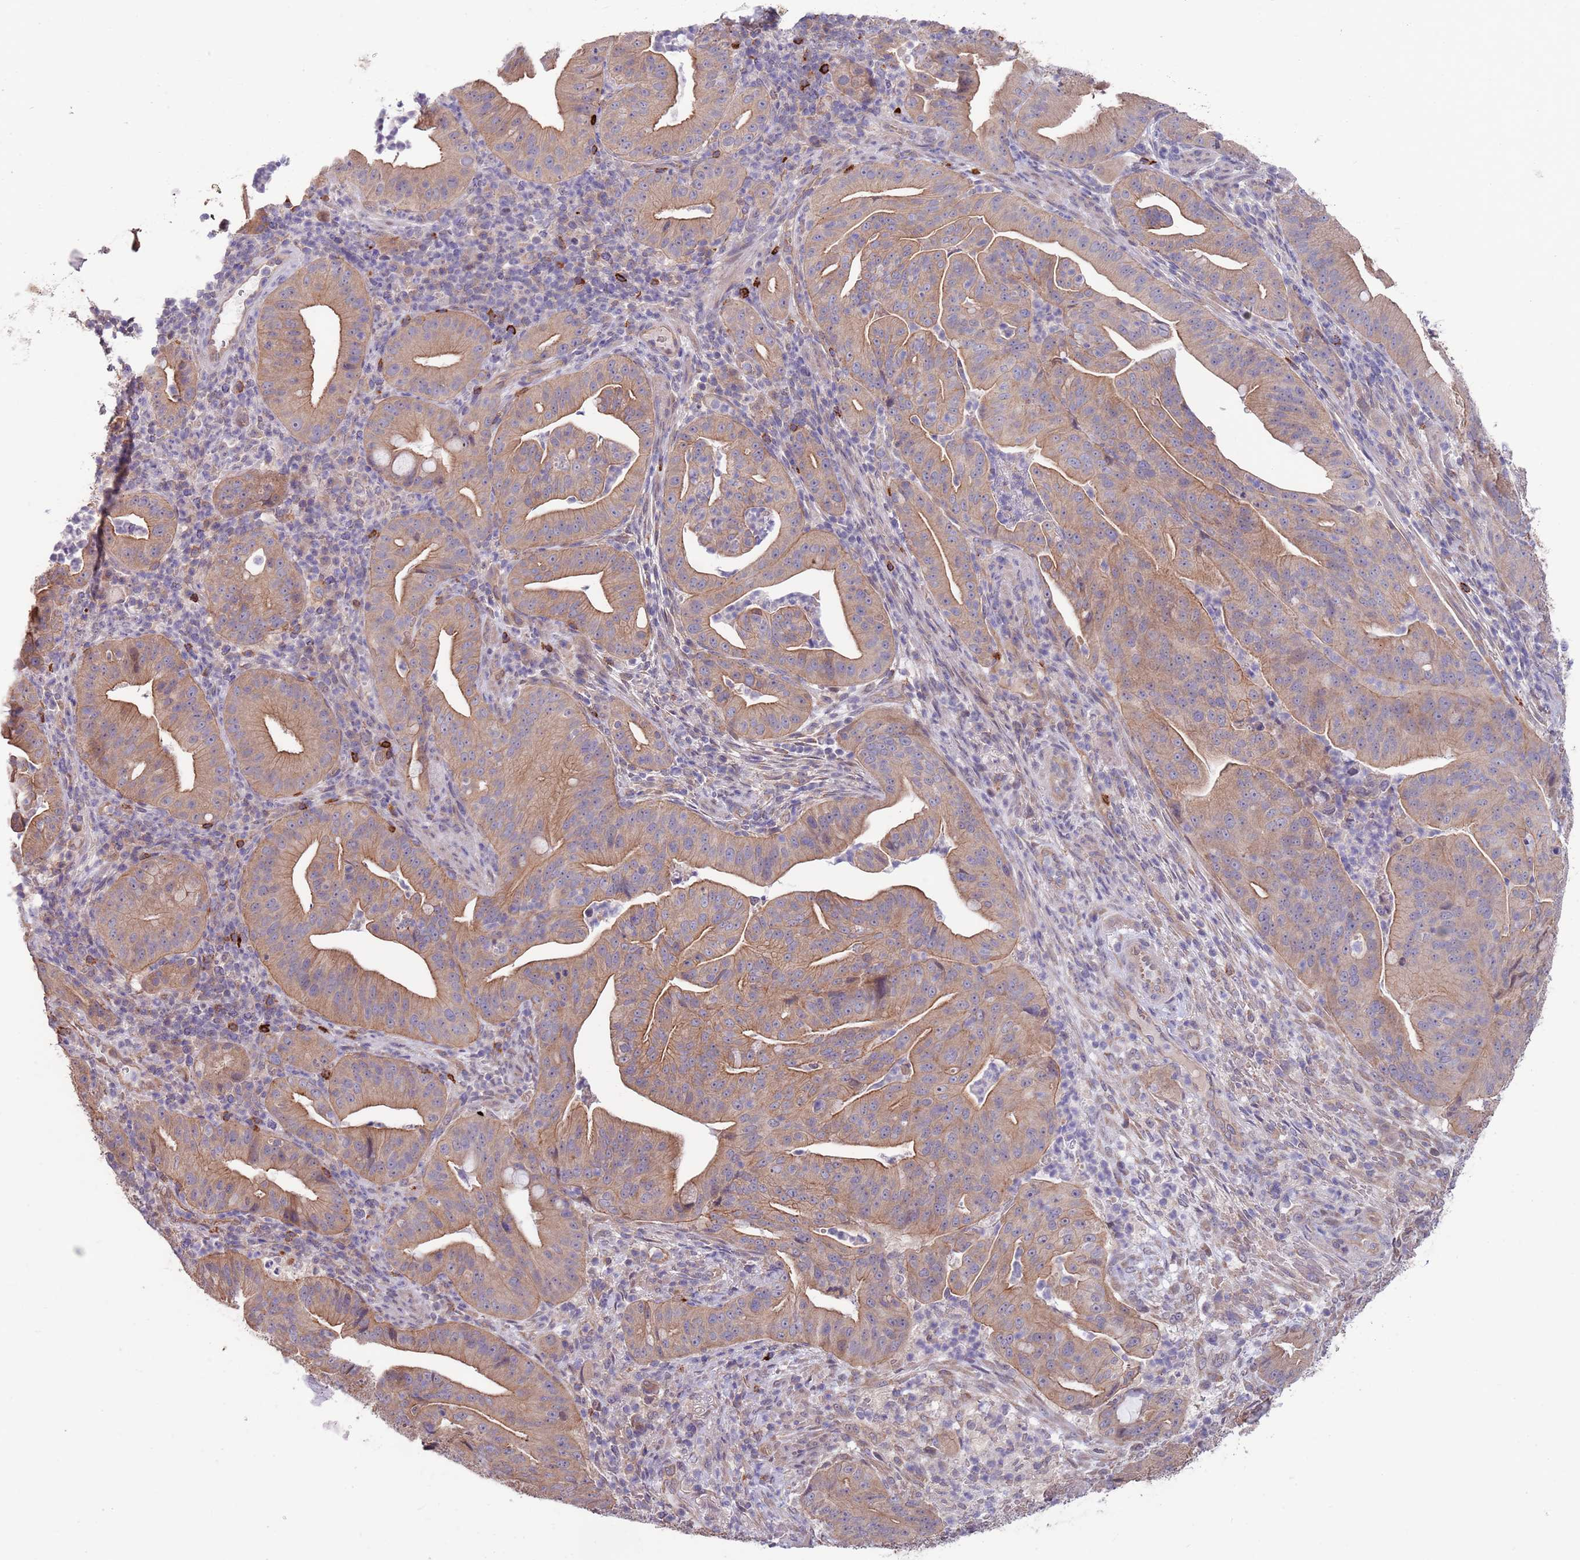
{"staining": {"intensity": "moderate", "quantity": ">75%", "location": "cytoplasmic/membranous"}, "tissue": "pancreatic cancer", "cell_type": "Tumor cells", "image_type": "cancer", "snomed": [{"axis": "morphology", "description": "Adenocarcinoma, NOS"}, {"axis": "topography", "description": "Pancreas"}], "caption": "This histopathology image demonstrates IHC staining of human pancreatic cancer (adenocarcinoma), with medium moderate cytoplasmic/membranous positivity in about >75% of tumor cells.", "gene": "MARVELD2", "patient": {"sex": "male", "age": 71}}